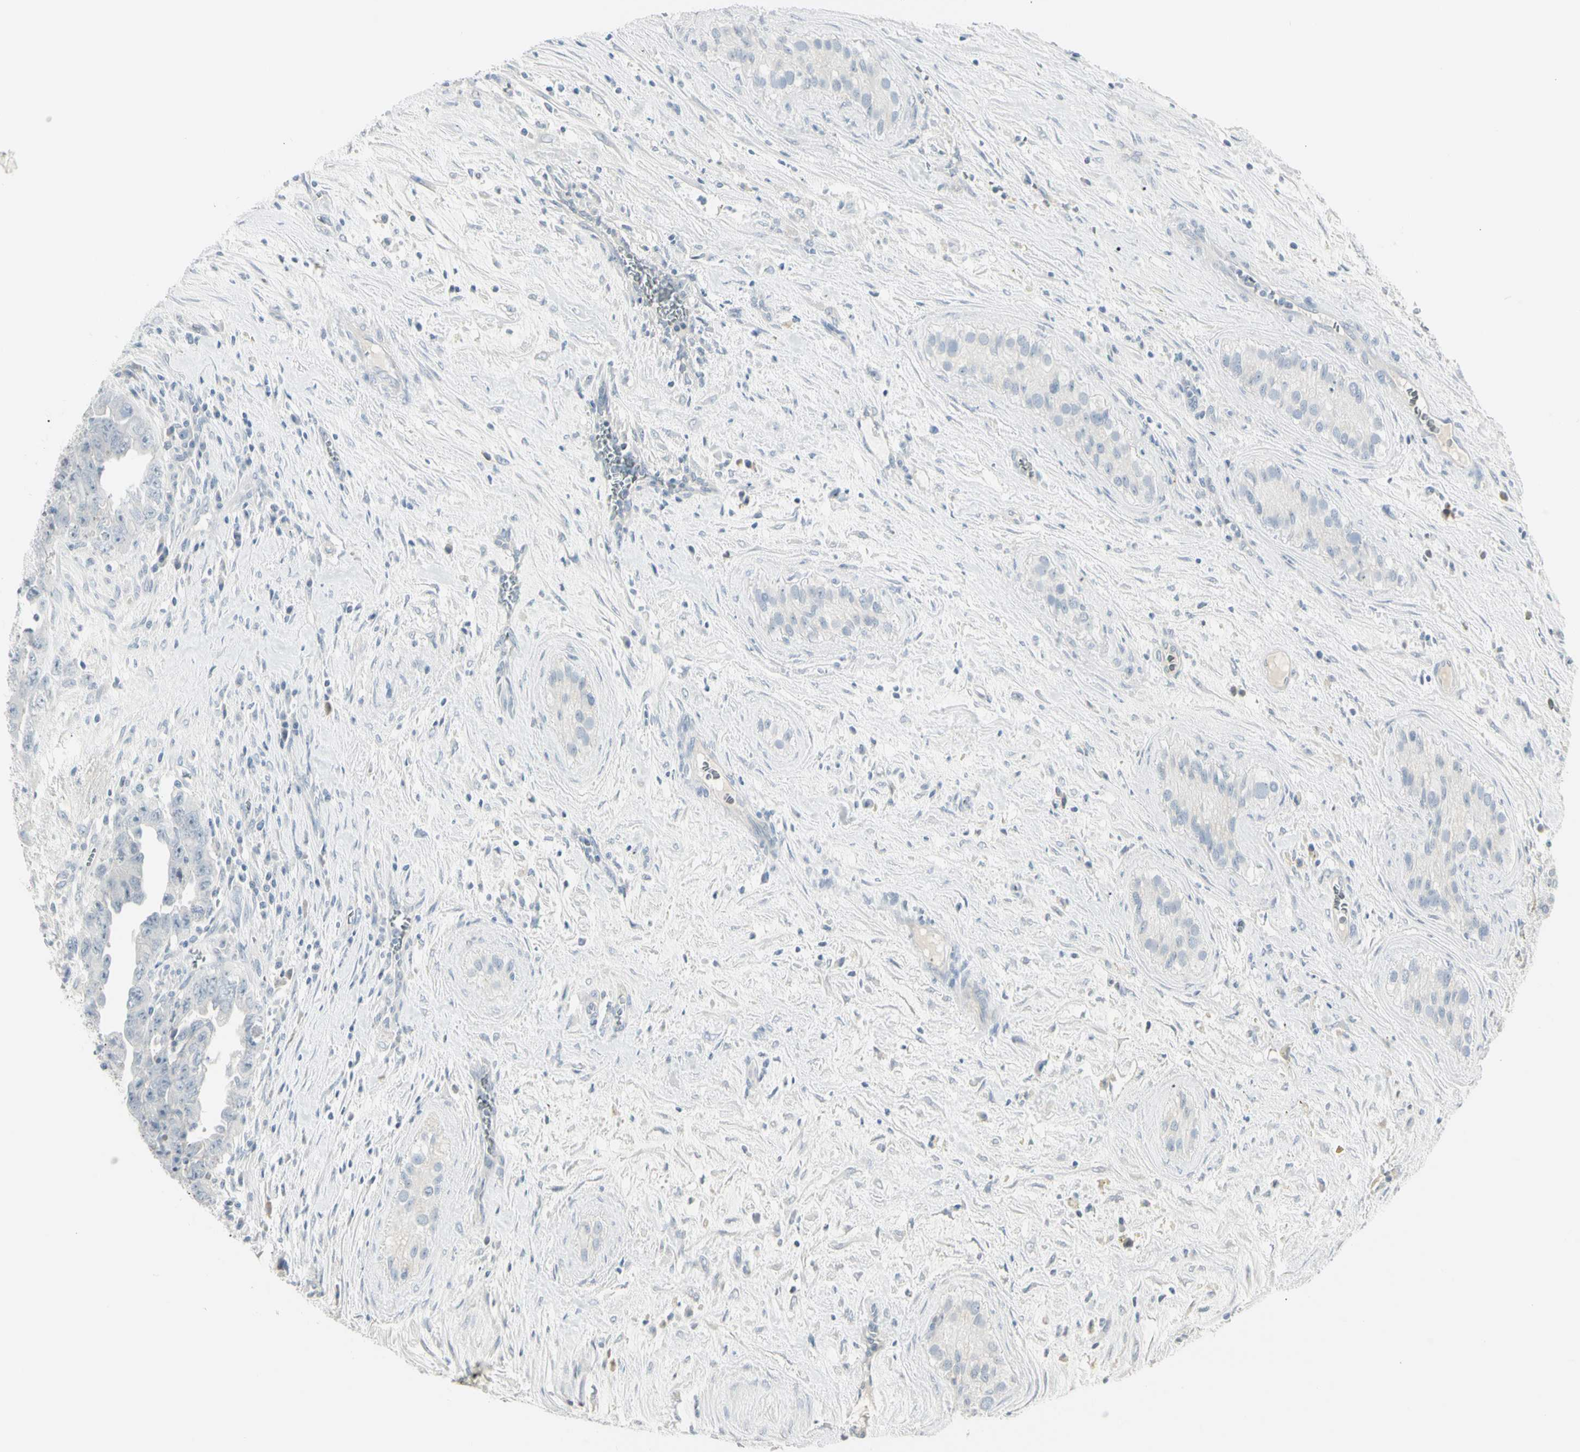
{"staining": {"intensity": "negative", "quantity": "none", "location": "none"}, "tissue": "testis cancer", "cell_type": "Tumor cells", "image_type": "cancer", "snomed": [{"axis": "morphology", "description": "Carcinoma, Embryonal, NOS"}, {"axis": "topography", "description": "Testis"}], "caption": "Tumor cells show no significant protein expression in testis embryonal carcinoma.", "gene": "PIP", "patient": {"sex": "male", "age": 28}}